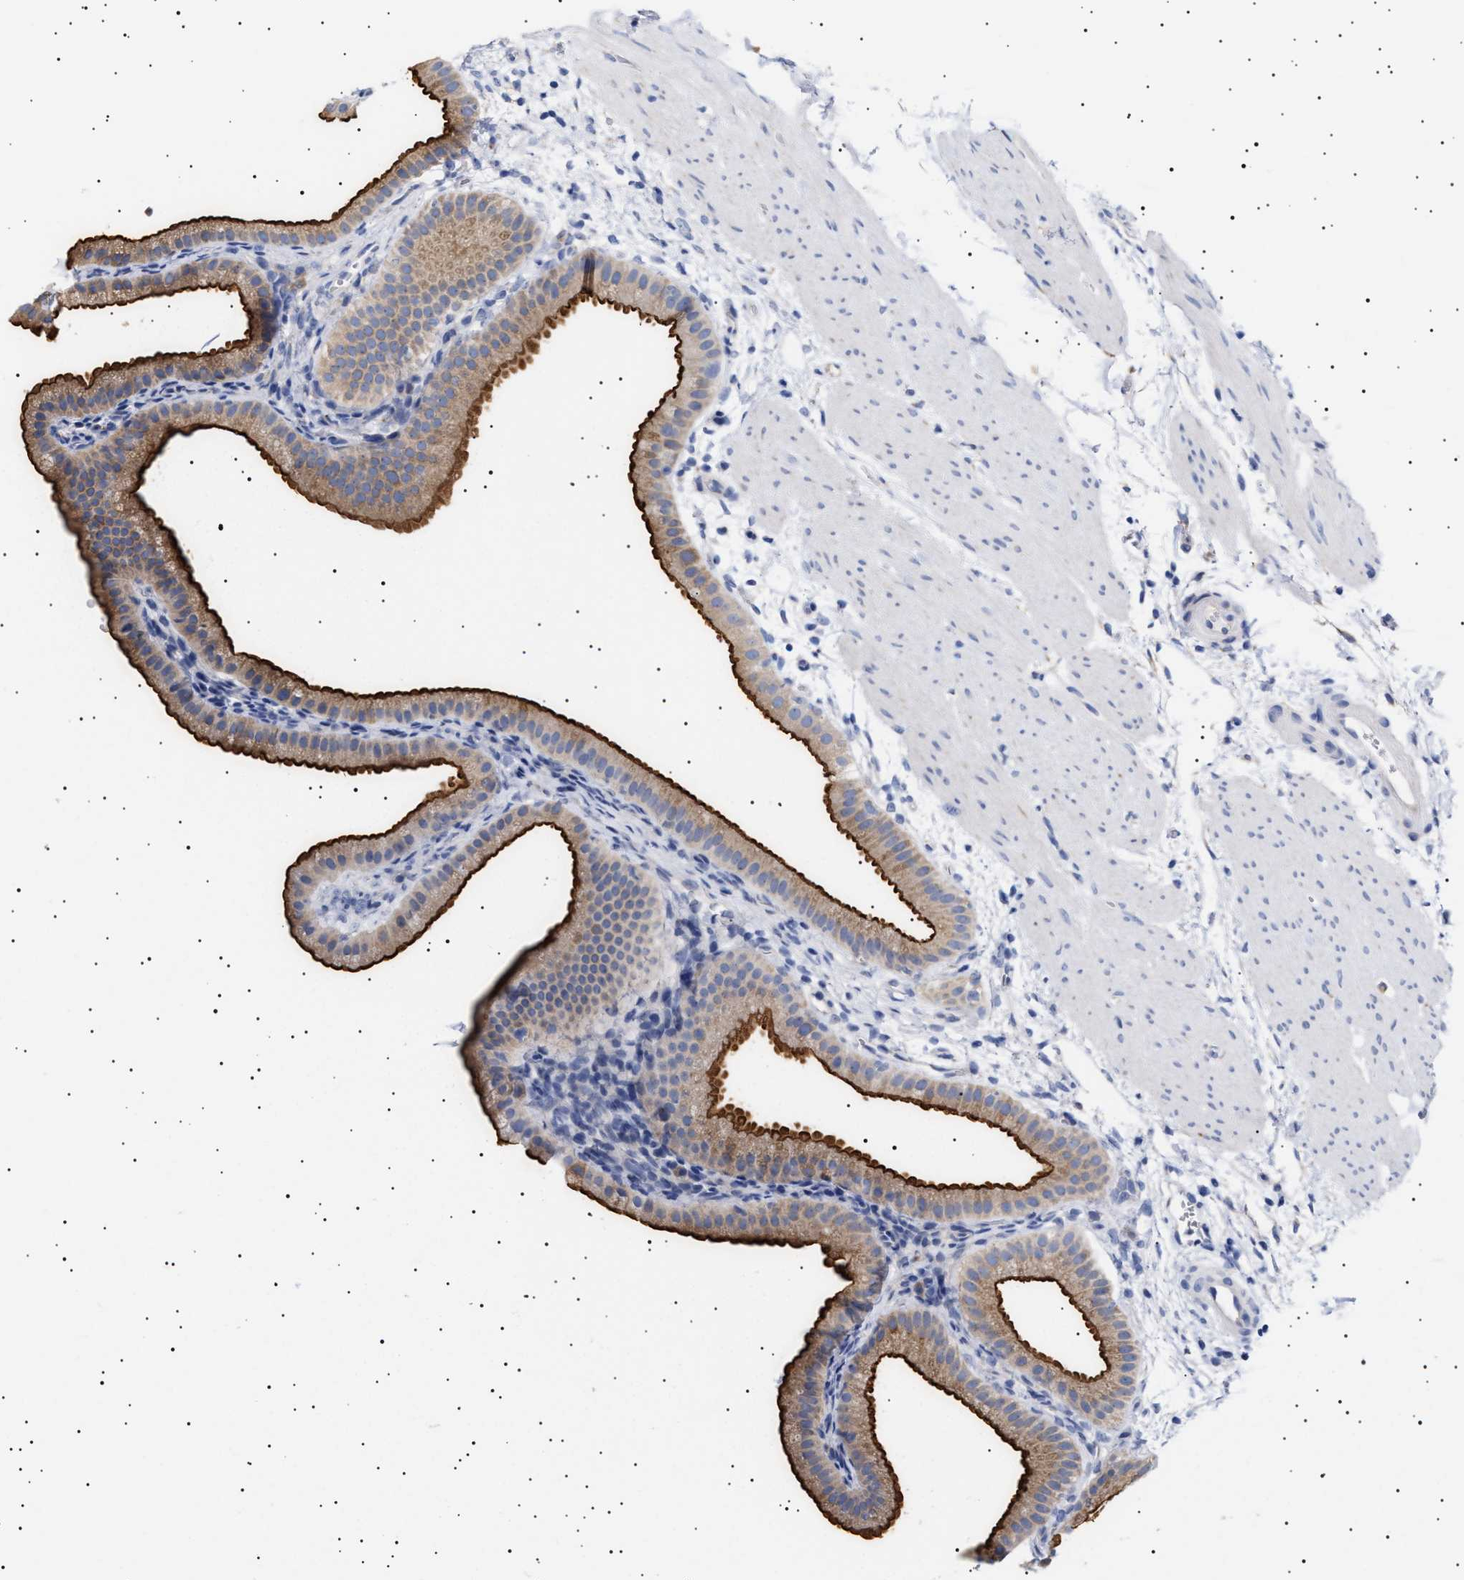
{"staining": {"intensity": "strong", "quantity": ">75%", "location": "cytoplasmic/membranous"}, "tissue": "gallbladder", "cell_type": "Glandular cells", "image_type": "normal", "snomed": [{"axis": "morphology", "description": "Normal tissue, NOS"}, {"axis": "topography", "description": "Gallbladder"}], "caption": "Glandular cells show high levels of strong cytoplasmic/membranous positivity in approximately >75% of cells in unremarkable human gallbladder.", "gene": "ERCC6L2", "patient": {"sex": "female", "age": 64}}